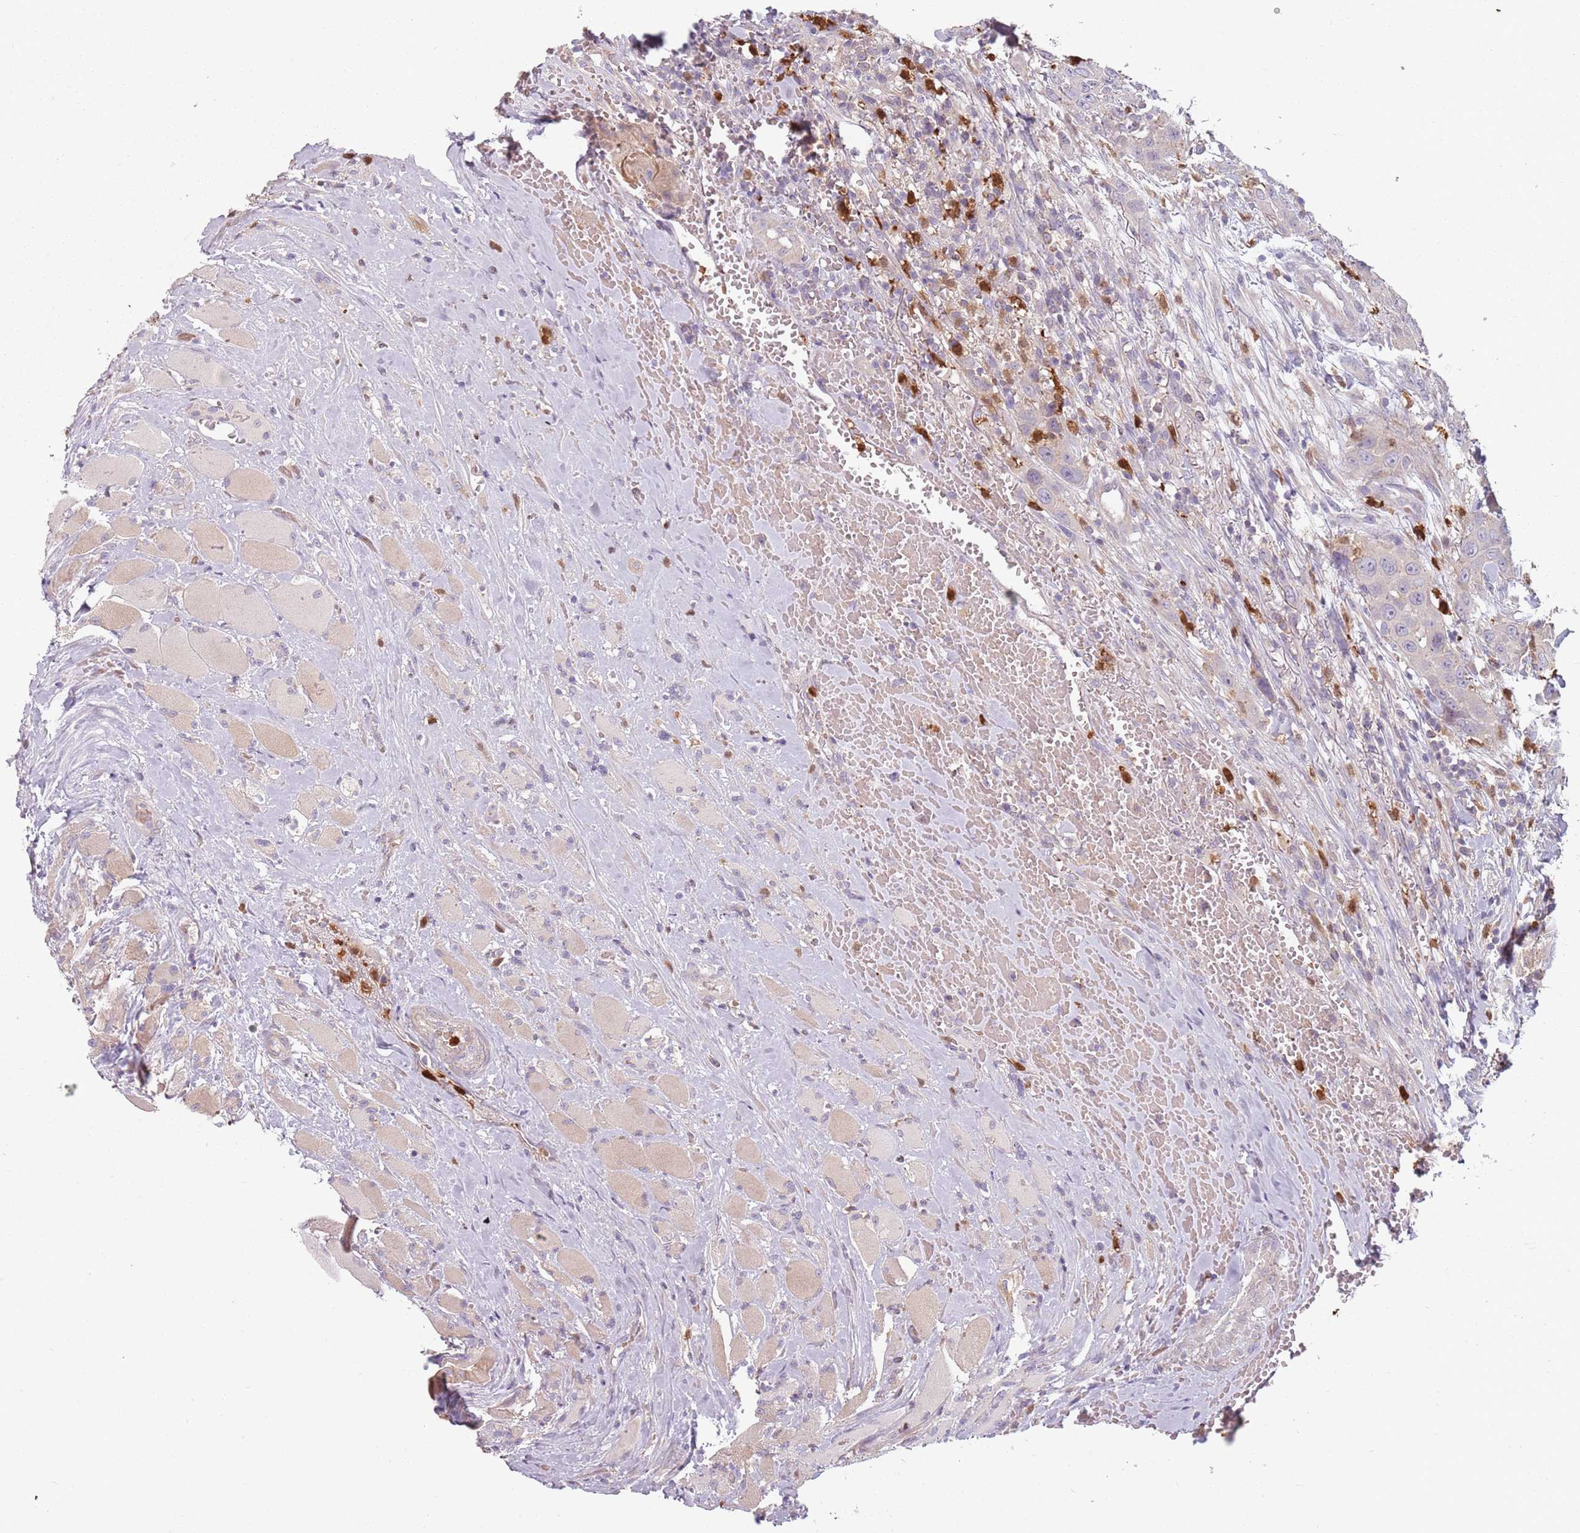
{"staining": {"intensity": "negative", "quantity": "none", "location": "none"}, "tissue": "head and neck cancer", "cell_type": "Tumor cells", "image_type": "cancer", "snomed": [{"axis": "morphology", "description": "Squamous cell carcinoma, NOS"}, {"axis": "topography", "description": "Head-Neck"}], "caption": "This is a micrograph of IHC staining of head and neck cancer (squamous cell carcinoma), which shows no staining in tumor cells.", "gene": "SPAG4", "patient": {"sex": "male", "age": 81}}